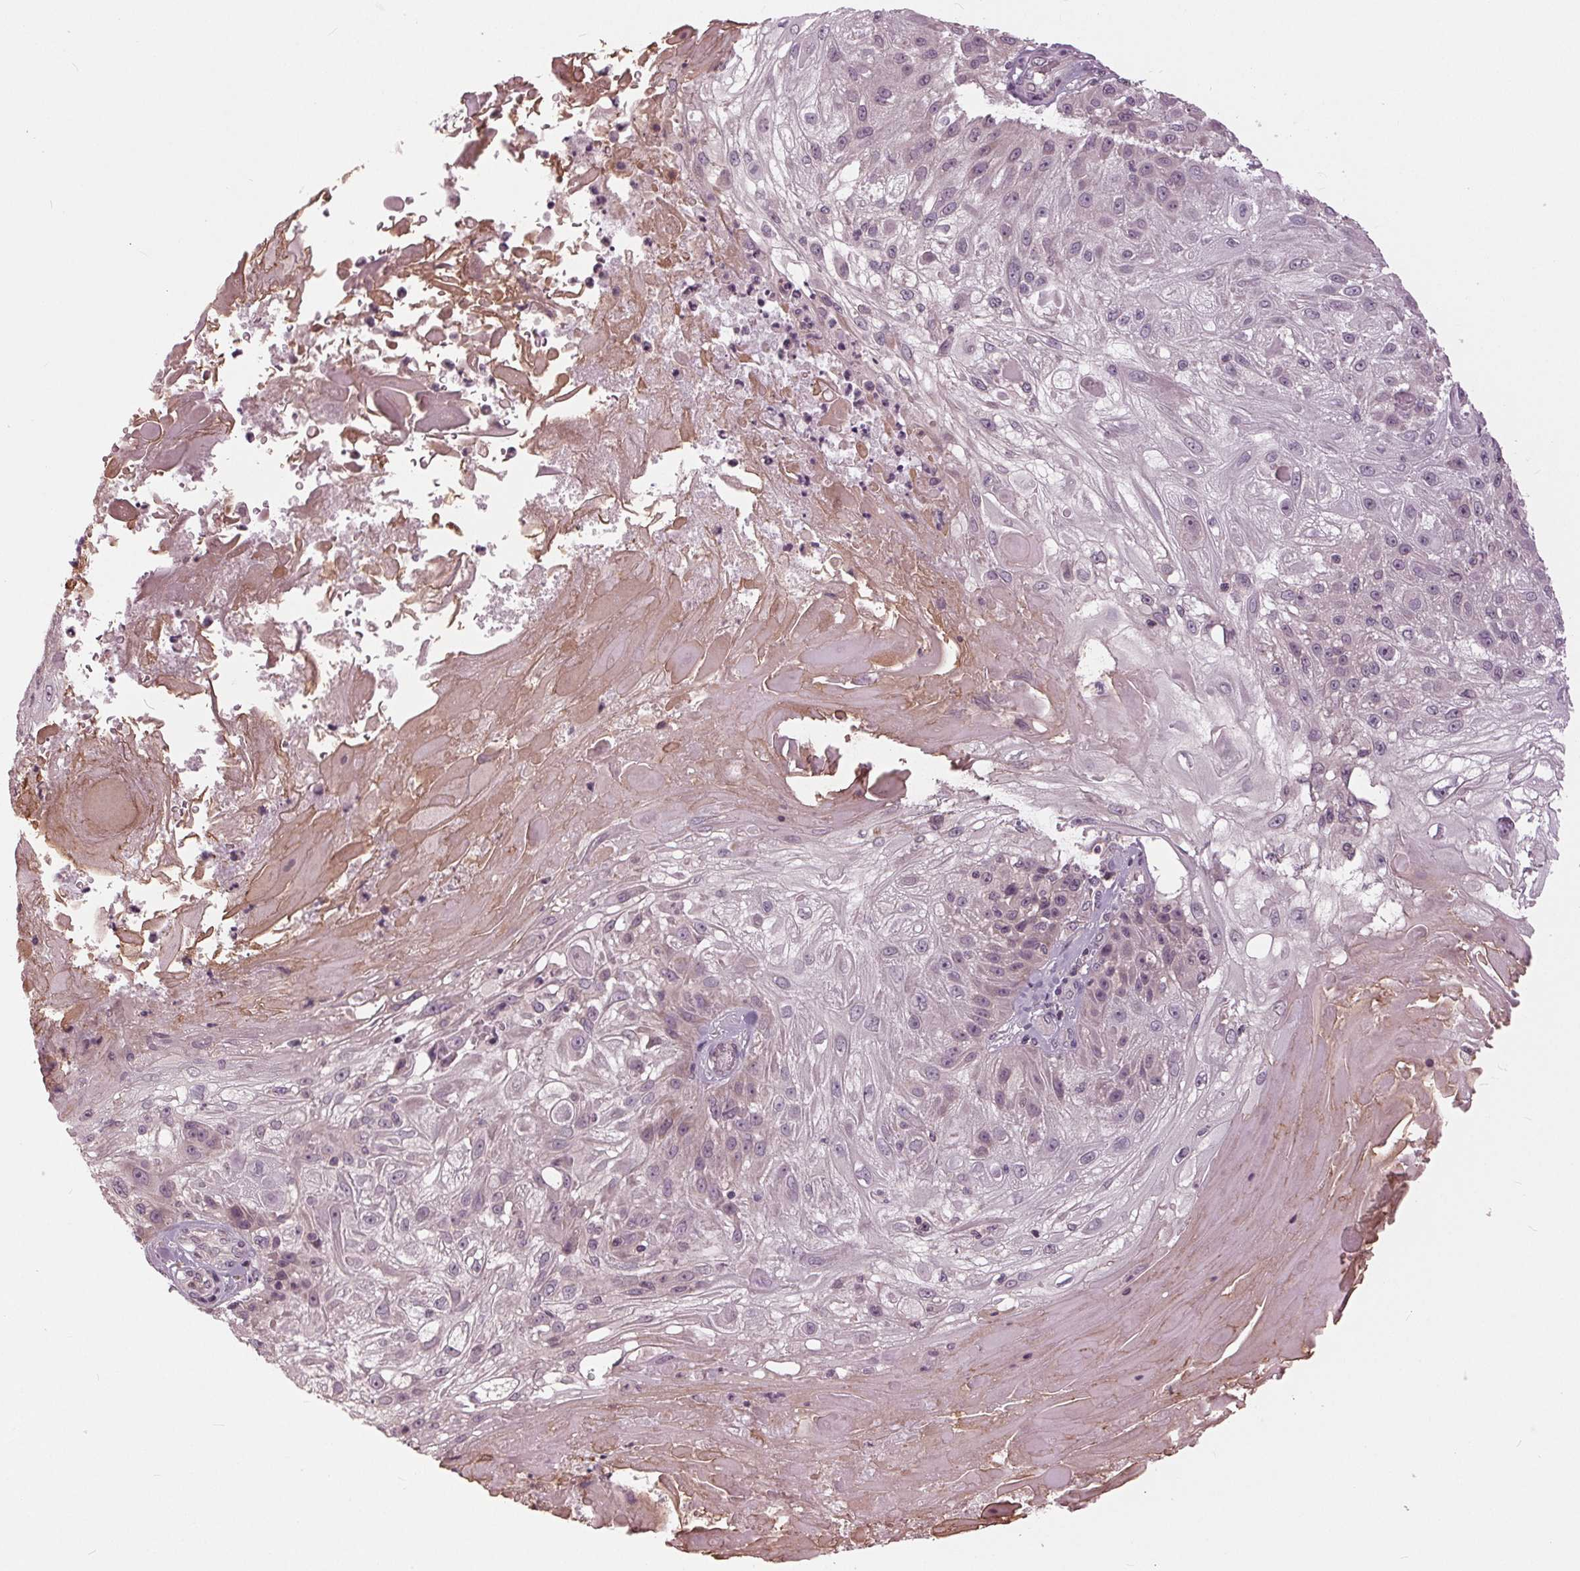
{"staining": {"intensity": "negative", "quantity": "none", "location": "none"}, "tissue": "skin cancer", "cell_type": "Tumor cells", "image_type": "cancer", "snomed": [{"axis": "morphology", "description": "Normal tissue, NOS"}, {"axis": "morphology", "description": "Squamous cell carcinoma, NOS"}, {"axis": "topography", "description": "Skin"}], "caption": "This is a image of immunohistochemistry (IHC) staining of skin squamous cell carcinoma, which shows no expression in tumor cells.", "gene": "SIGLEC6", "patient": {"sex": "female", "age": 83}}